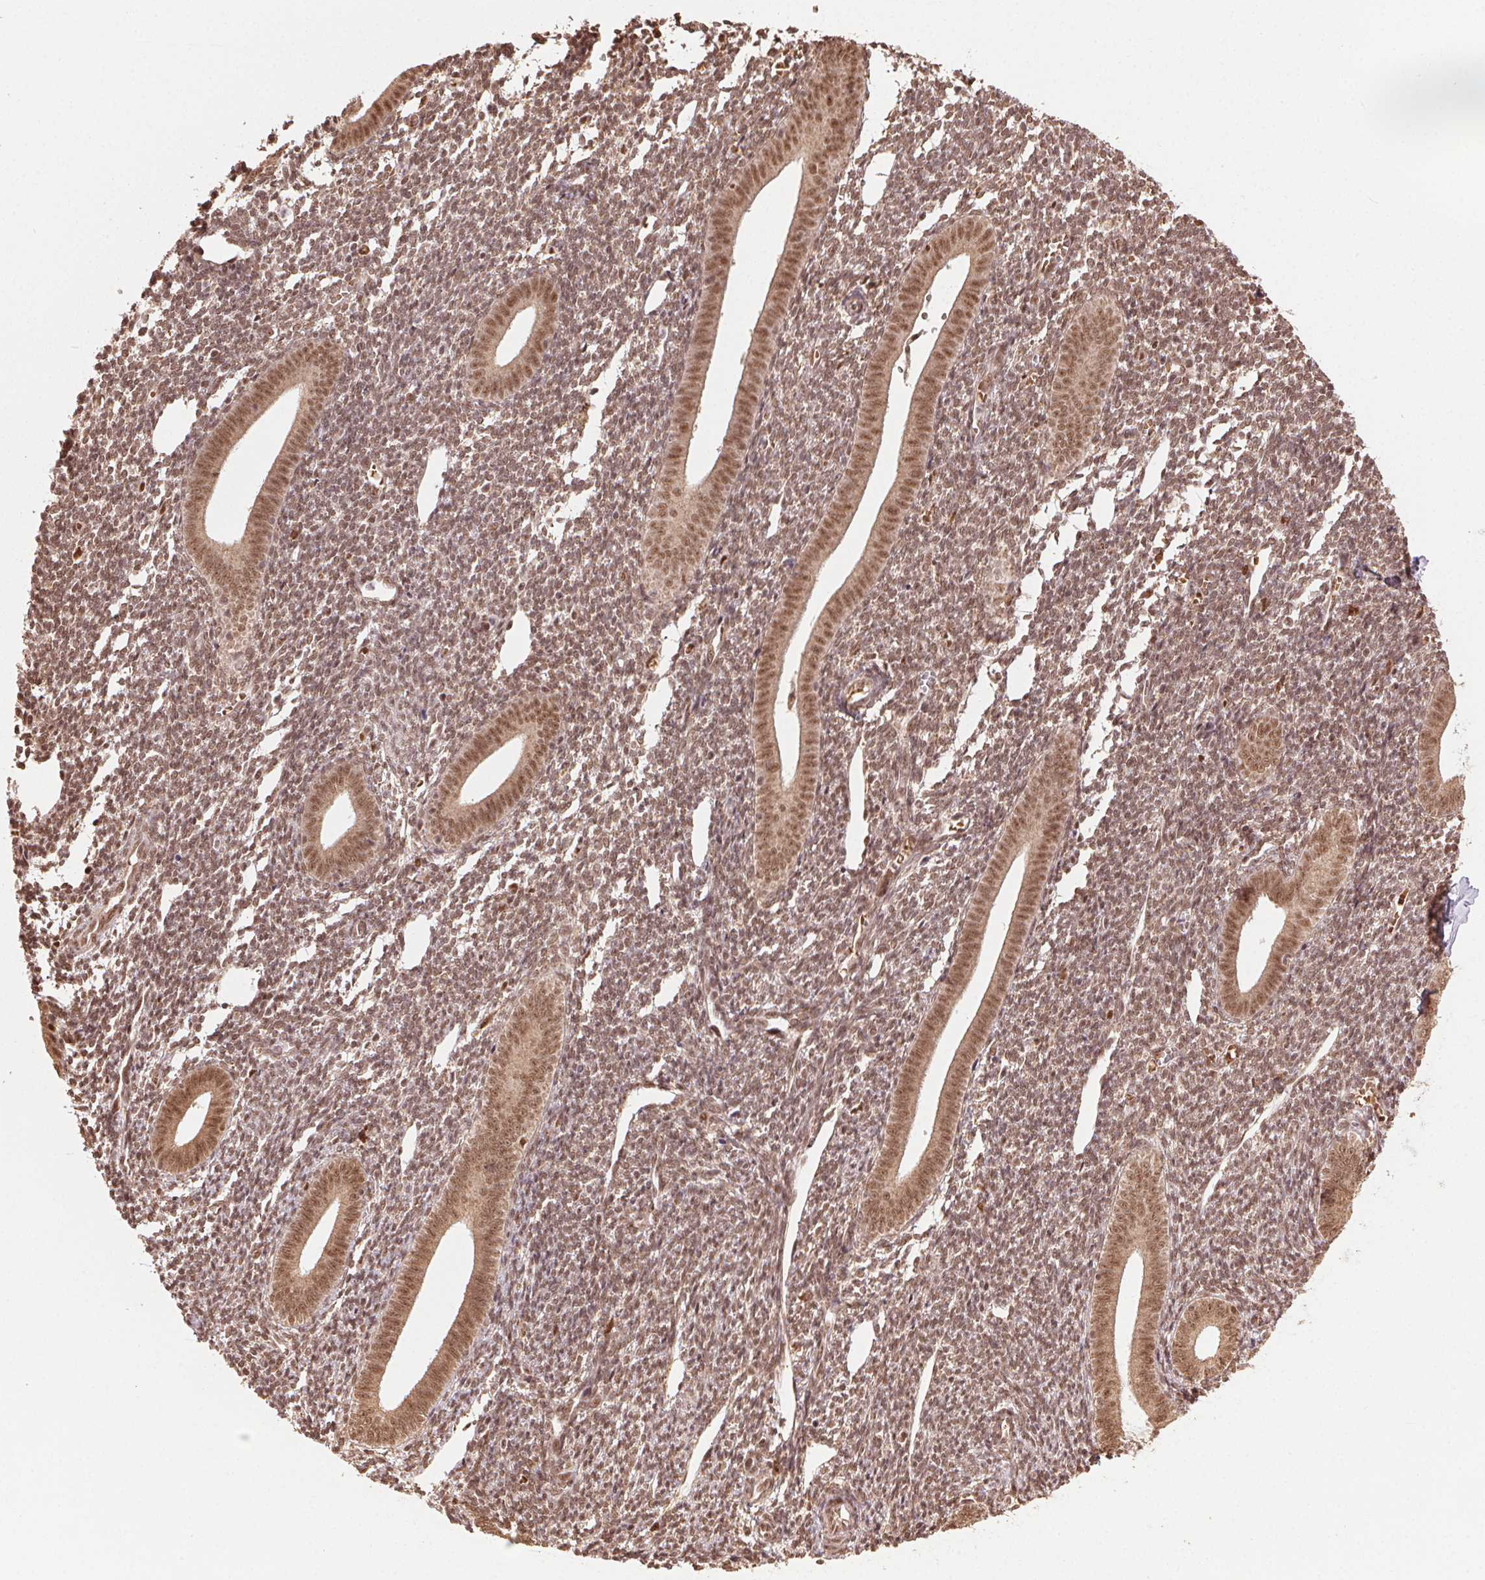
{"staining": {"intensity": "moderate", "quantity": ">75%", "location": "nuclear"}, "tissue": "endometrium", "cell_type": "Cells in endometrial stroma", "image_type": "normal", "snomed": [{"axis": "morphology", "description": "Normal tissue, NOS"}, {"axis": "topography", "description": "Endometrium"}], "caption": "IHC staining of benign endometrium, which reveals medium levels of moderate nuclear expression in approximately >75% of cells in endometrial stroma indicating moderate nuclear protein positivity. The staining was performed using DAB (3,3'-diaminobenzidine) (brown) for protein detection and nuclei were counterstained in hematoxylin (blue).", "gene": "TREML4", "patient": {"sex": "female", "age": 25}}